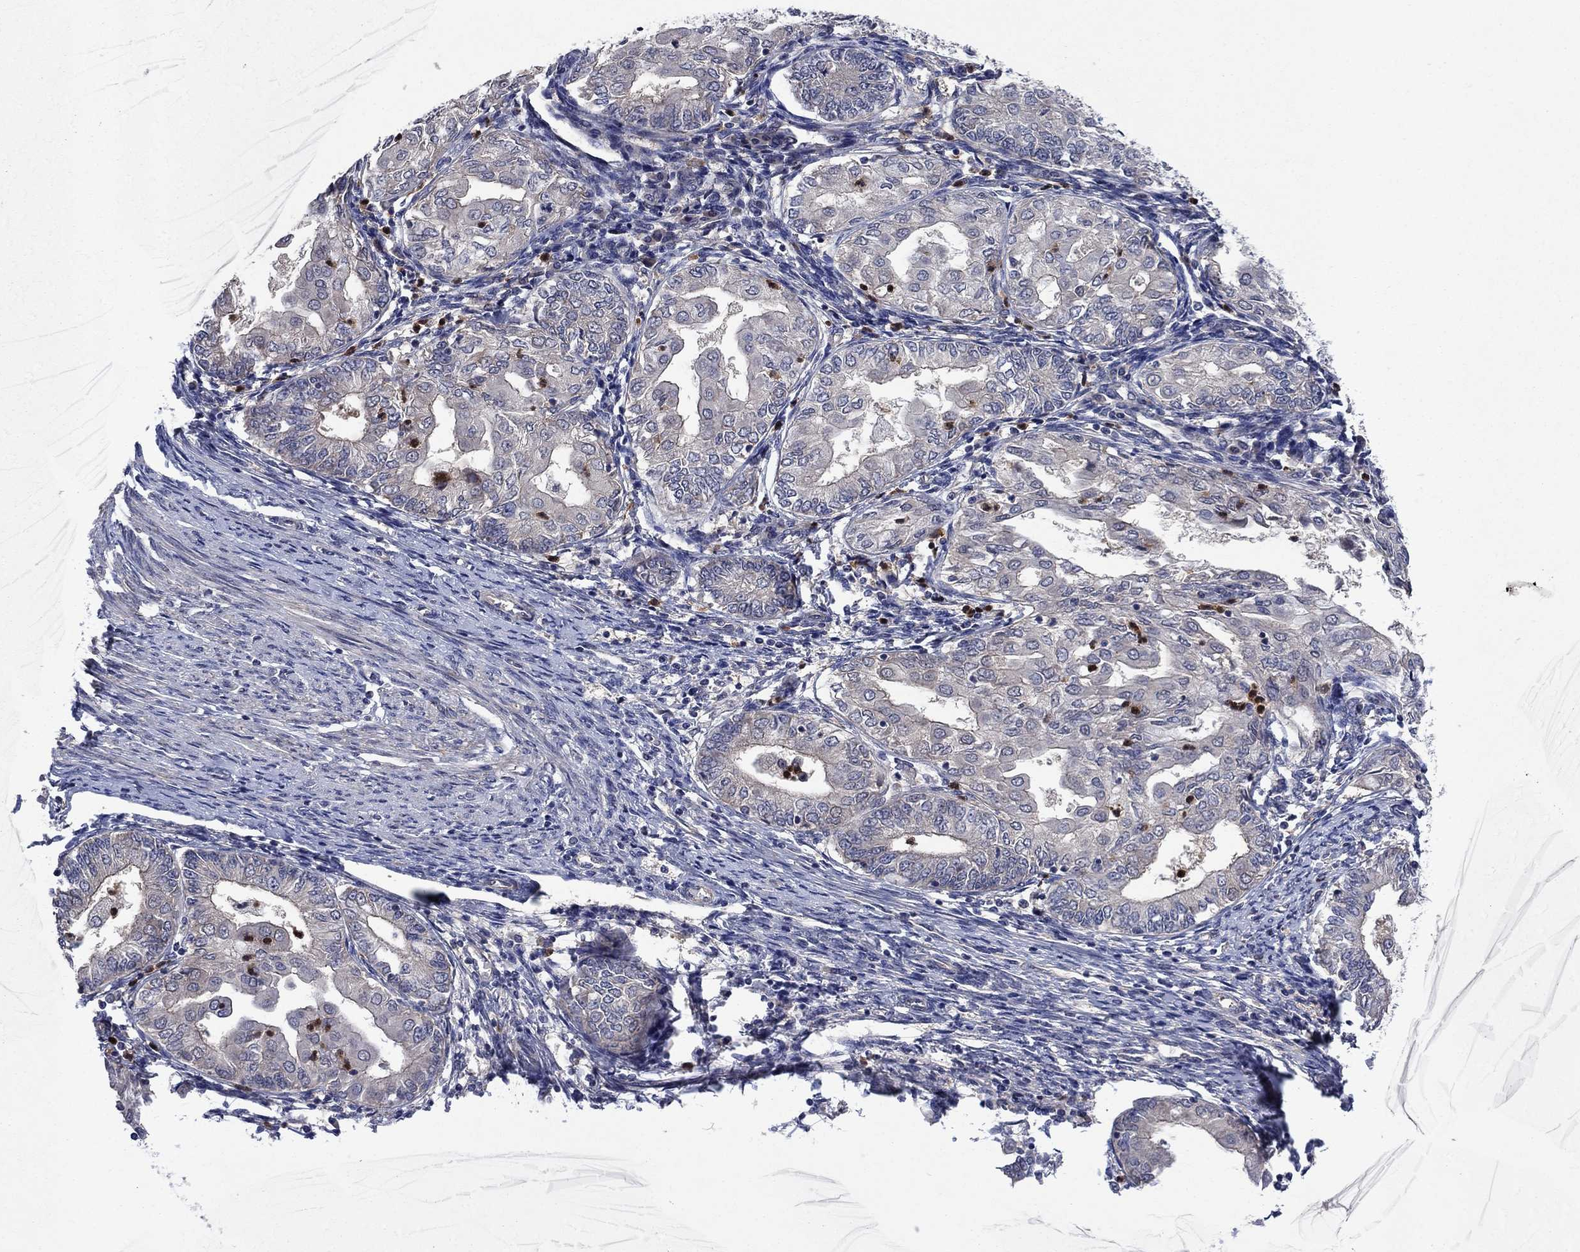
{"staining": {"intensity": "negative", "quantity": "none", "location": "none"}, "tissue": "endometrial cancer", "cell_type": "Tumor cells", "image_type": "cancer", "snomed": [{"axis": "morphology", "description": "Adenocarcinoma, NOS"}, {"axis": "topography", "description": "Endometrium"}], "caption": "The image shows no staining of tumor cells in endometrial cancer.", "gene": "MSRB1", "patient": {"sex": "female", "age": 68}}